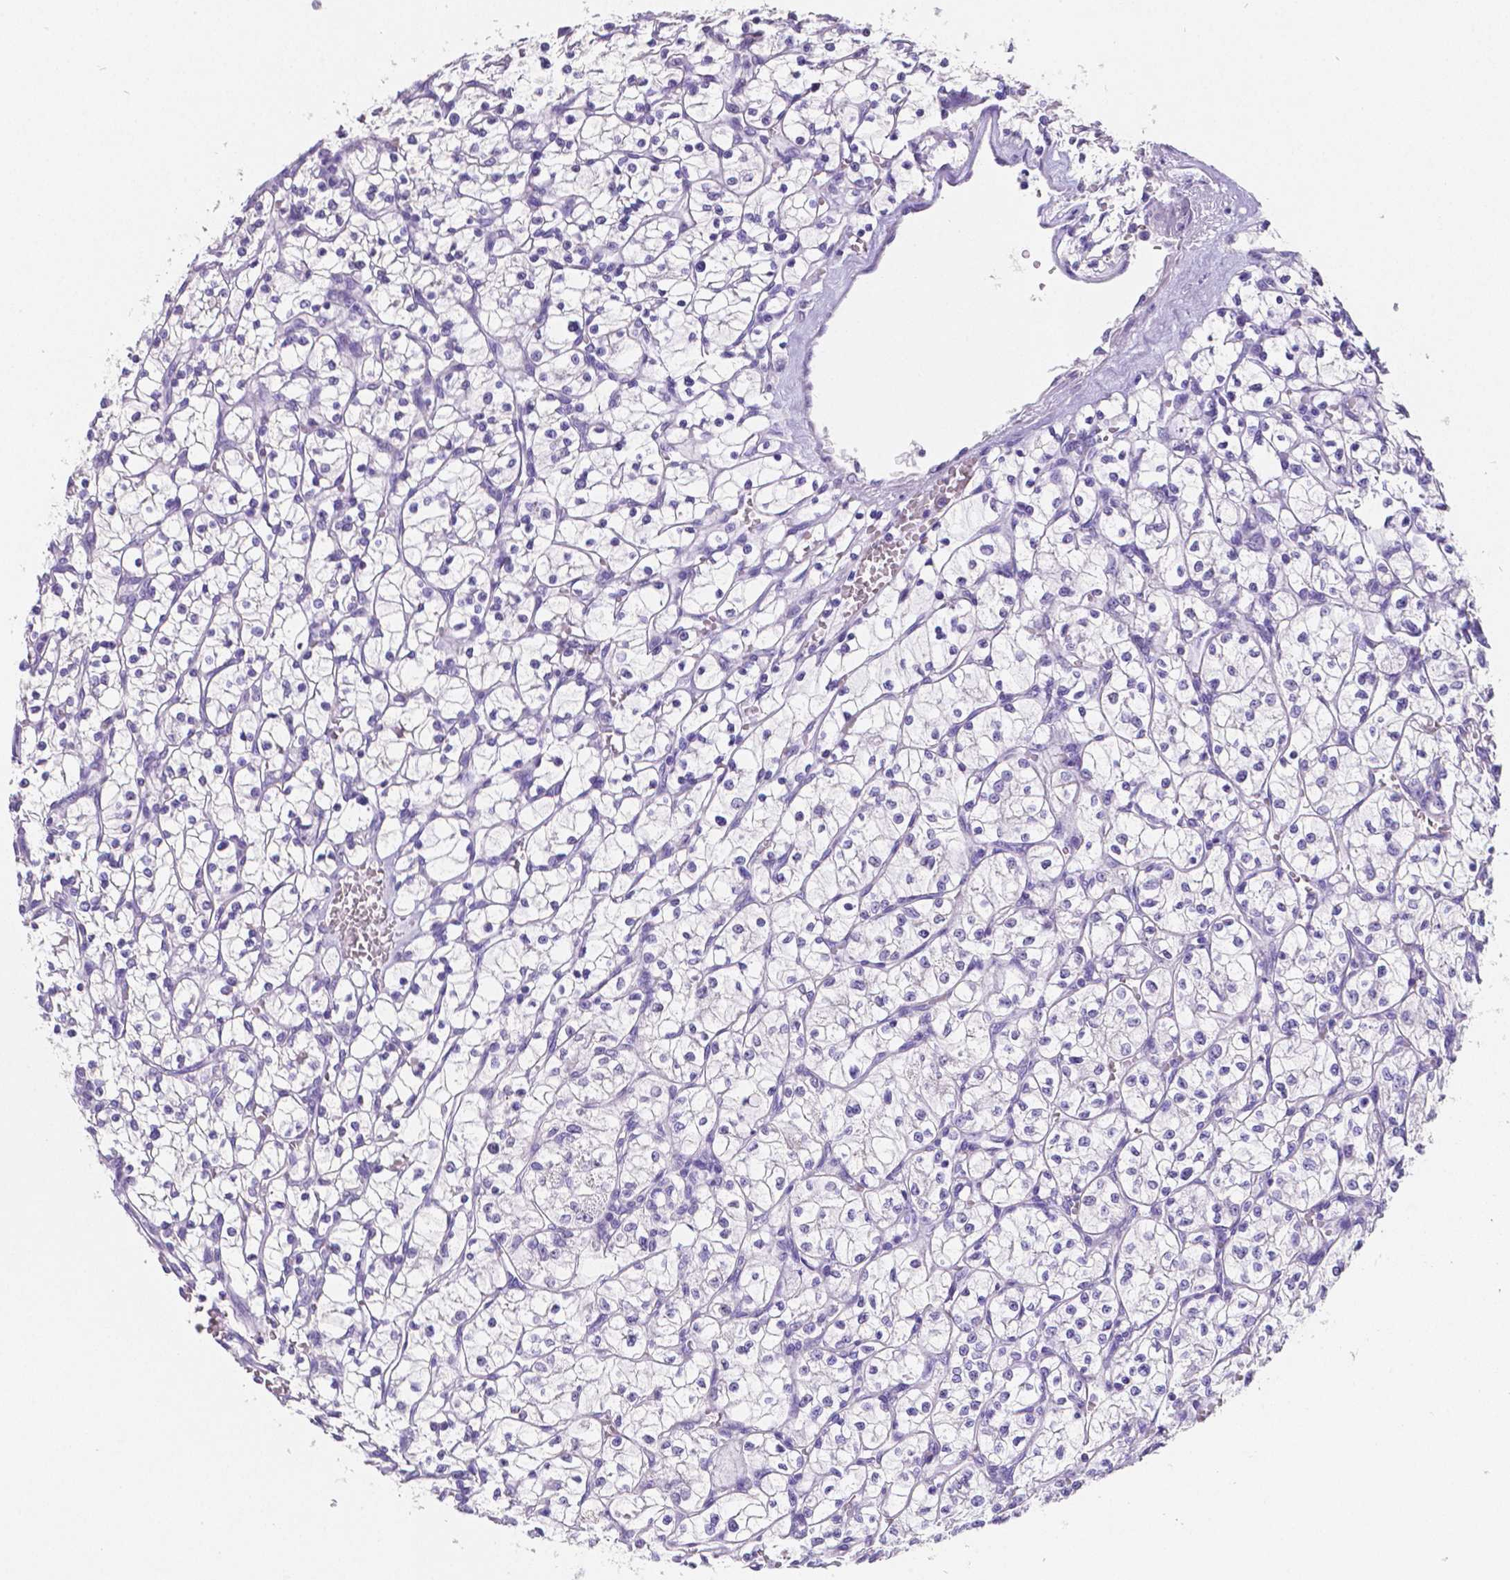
{"staining": {"intensity": "negative", "quantity": "none", "location": "none"}, "tissue": "renal cancer", "cell_type": "Tumor cells", "image_type": "cancer", "snomed": [{"axis": "morphology", "description": "Adenocarcinoma, NOS"}, {"axis": "topography", "description": "Kidney"}], "caption": "Renal cancer was stained to show a protein in brown. There is no significant positivity in tumor cells.", "gene": "SATB2", "patient": {"sex": "female", "age": 64}}